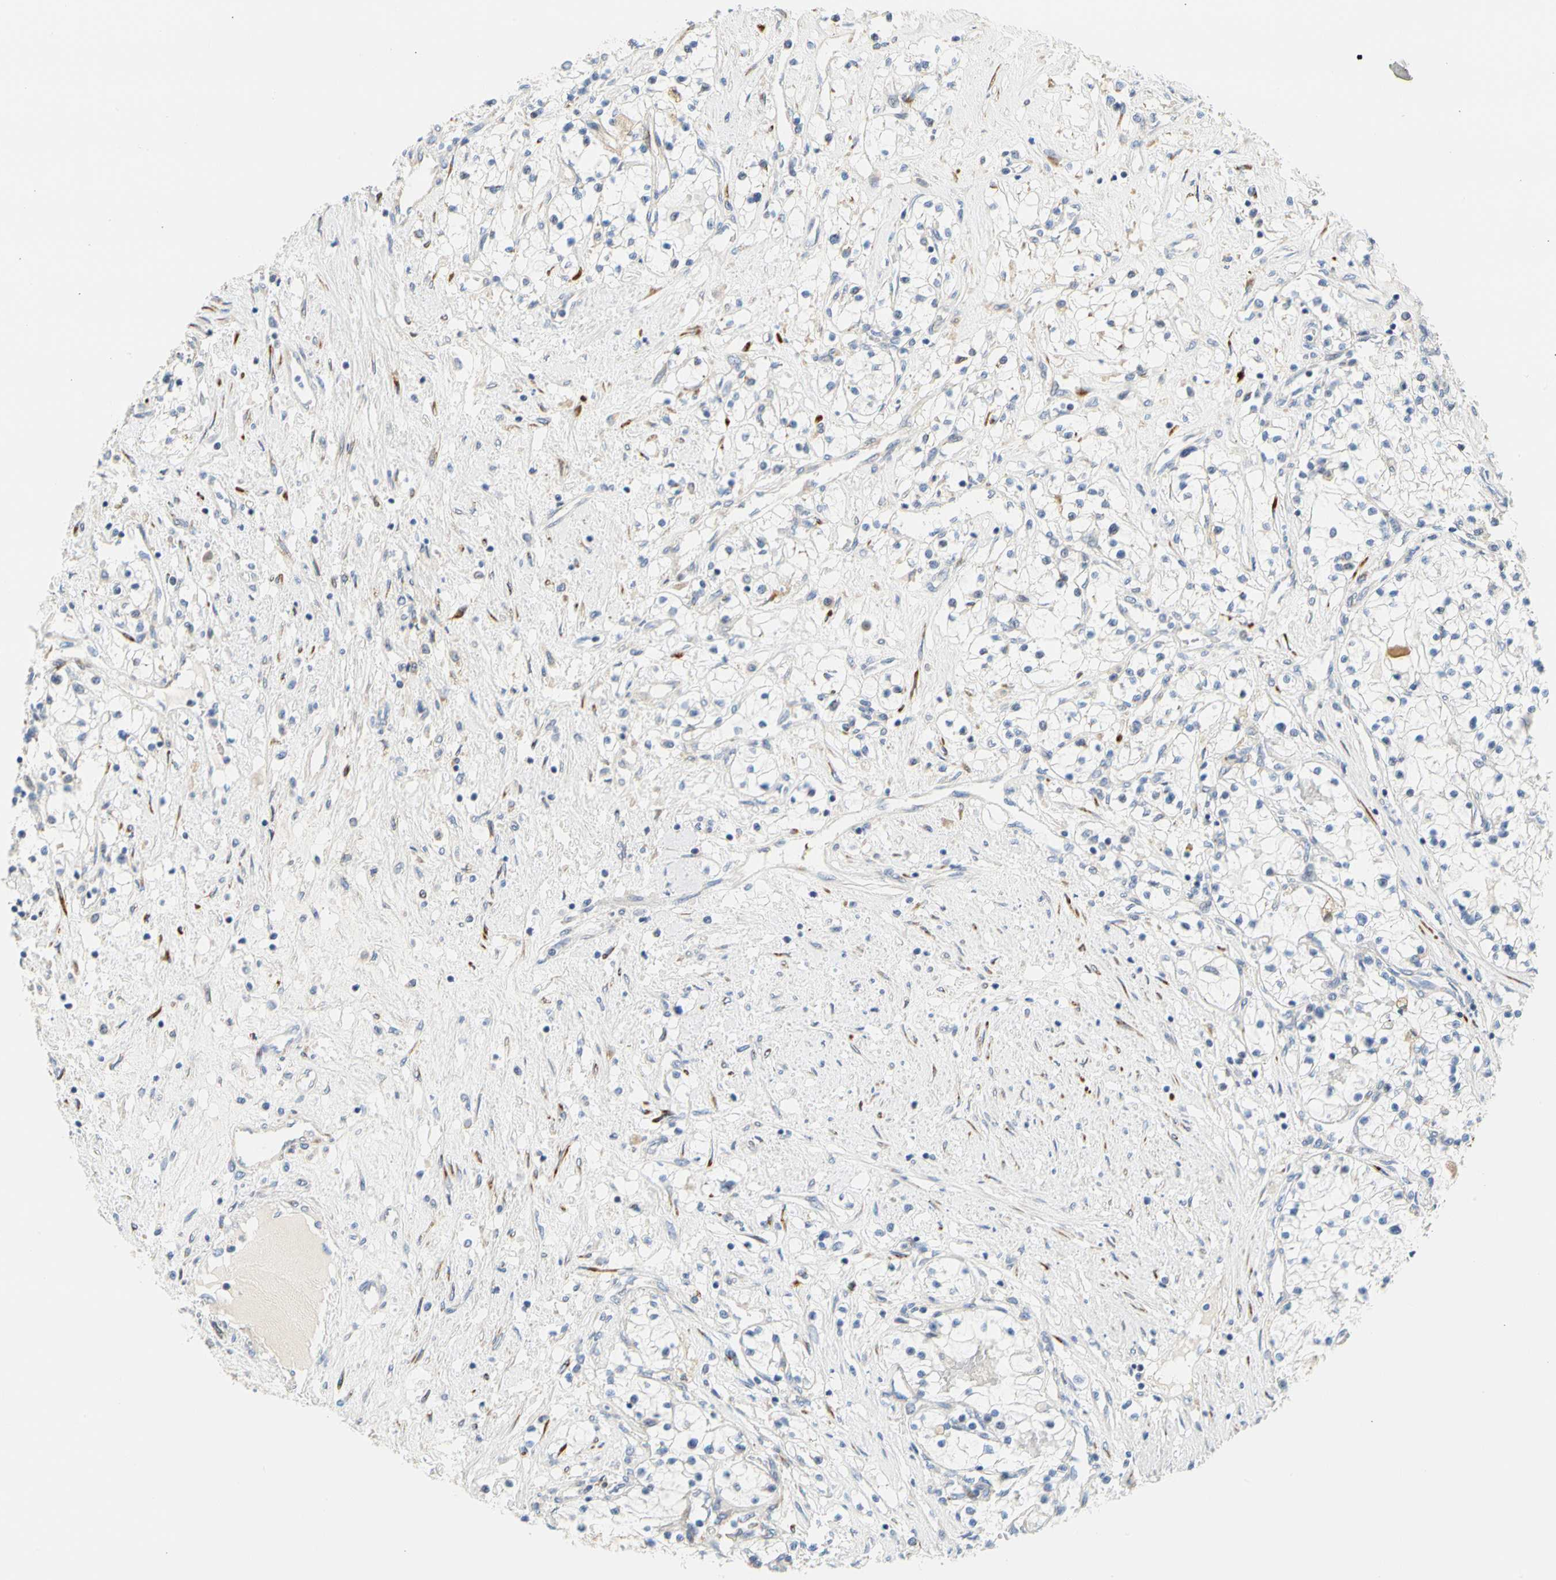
{"staining": {"intensity": "weak", "quantity": "<25%", "location": "cytoplasmic/membranous"}, "tissue": "renal cancer", "cell_type": "Tumor cells", "image_type": "cancer", "snomed": [{"axis": "morphology", "description": "Adenocarcinoma, NOS"}, {"axis": "topography", "description": "Kidney"}], "caption": "Photomicrograph shows no protein positivity in tumor cells of renal adenocarcinoma tissue. (DAB immunohistochemistry (IHC) visualized using brightfield microscopy, high magnification).", "gene": "ZNF236", "patient": {"sex": "male", "age": 68}}